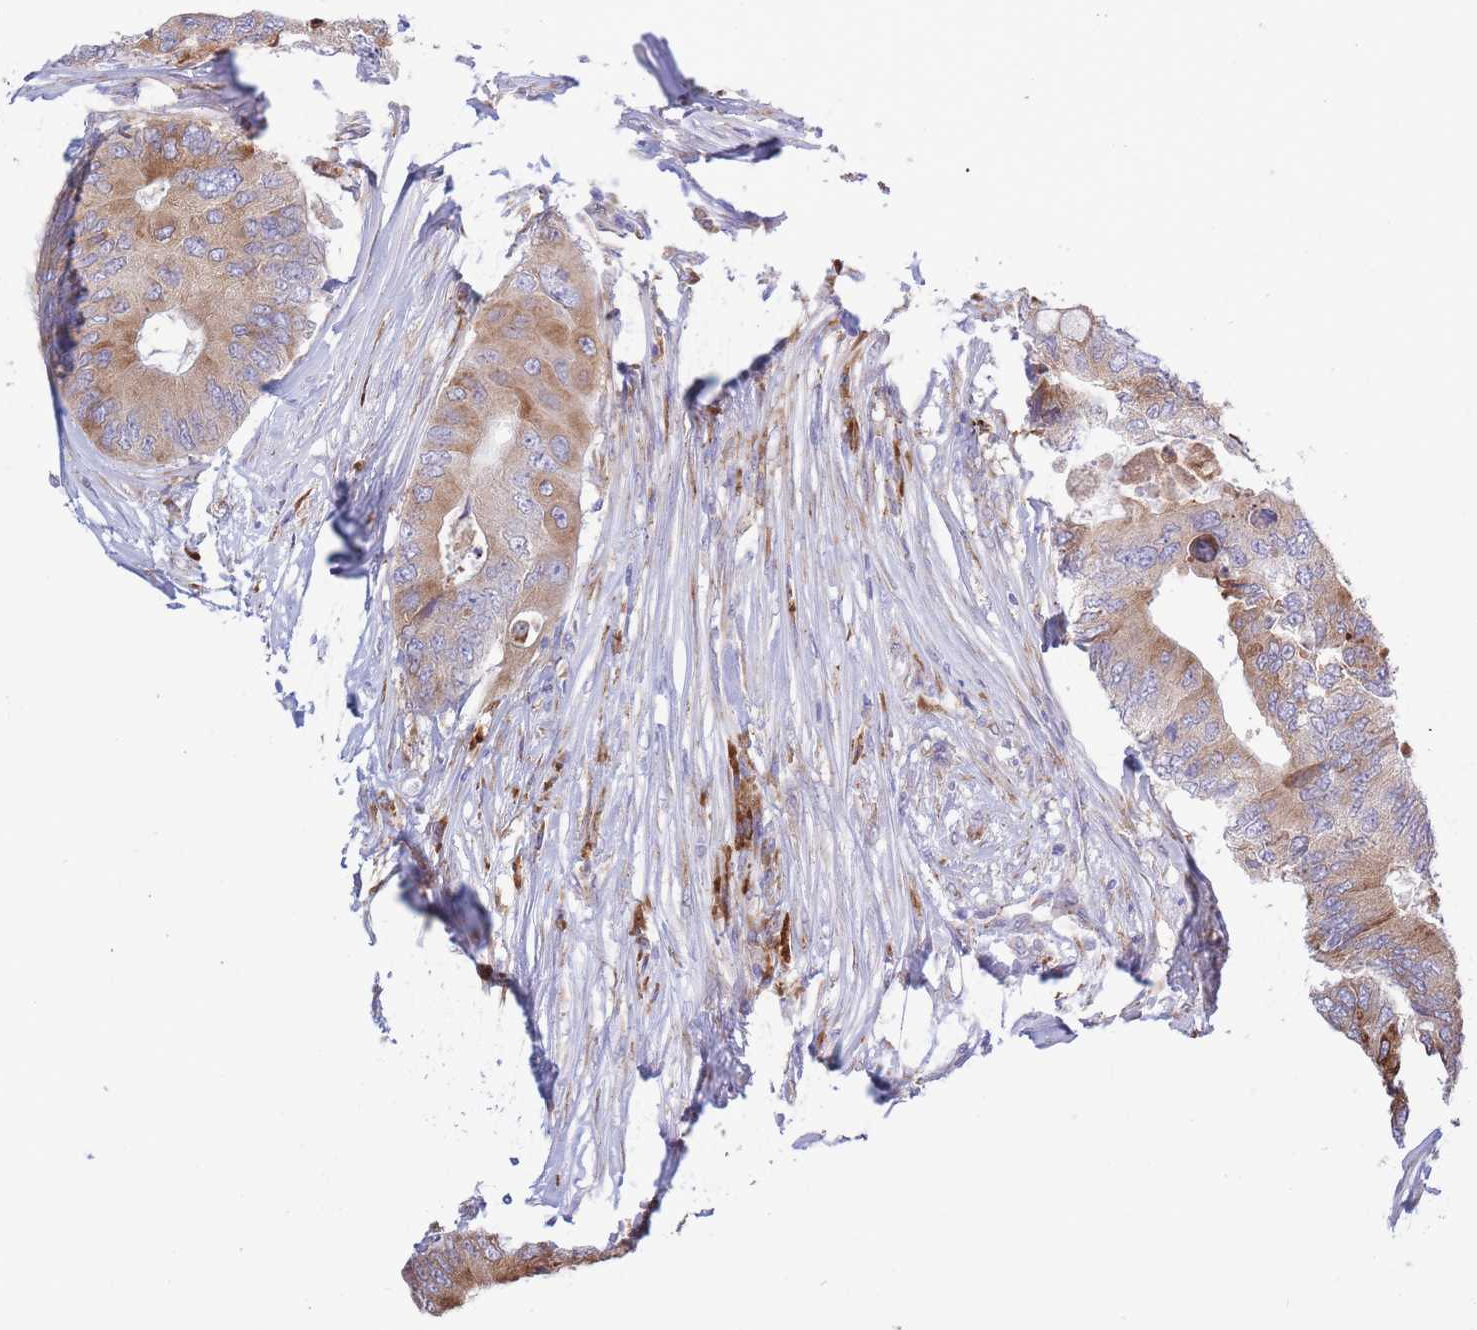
{"staining": {"intensity": "moderate", "quantity": ">75%", "location": "cytoplasmic/membranous"}, "tissue": "colorectal cancer", "cell_type": "Tumor cells", "image_type": "cancer", "snomed": [{"axis": "morphology", "description": "Adenocarcinoma, NOS"}, {"axis": "topography", "description": "Colon"}], "caption": "Immunohistochemical staining of human colorectal adenocarcinoma demonstrates moderate cytoplasmic/membranous protein staining in about >75% of tumor cells.", "gene": "MYDGF", "patient": {"sex": "male", "age": 71}}